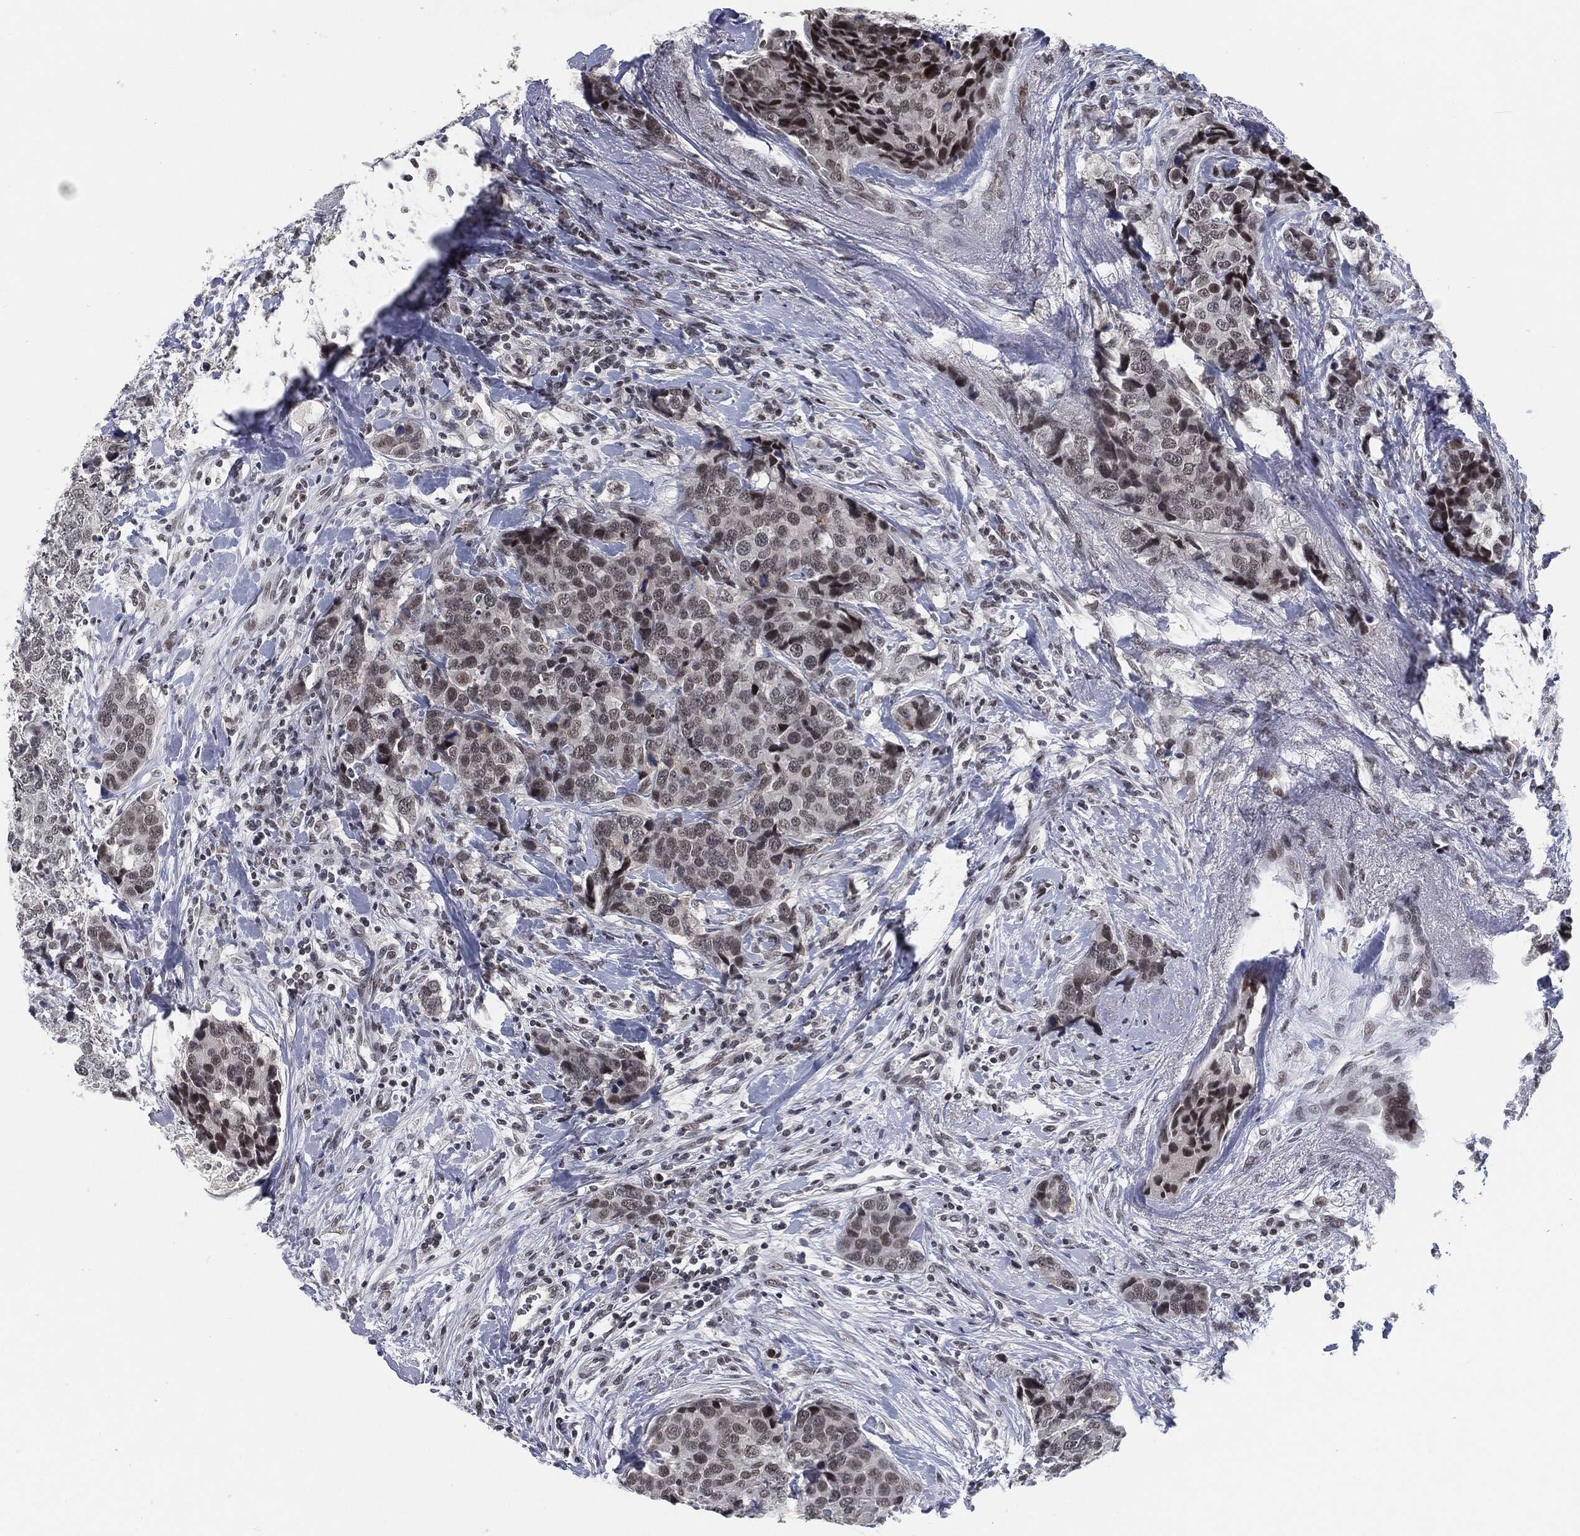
{"staining": {"intensity": "strong", "quantity": "<25%", "location": "nuclear"}, "tissue": "breast cancer", "cell_type": "Tumor cells", "image_type": "cancer", "snomed": [{"axis": "morphology", "description": "Lobular carcinoma"}, {"axis": "topography", "description": "Breast"}], "caption": "Protein expression analysis of lobular carcinoma (breast) displays strong nuclear staining in approximately <25% of tumor cells.", "gene": "ANXA1", "patient": {"sex": "female", "age": 59}}